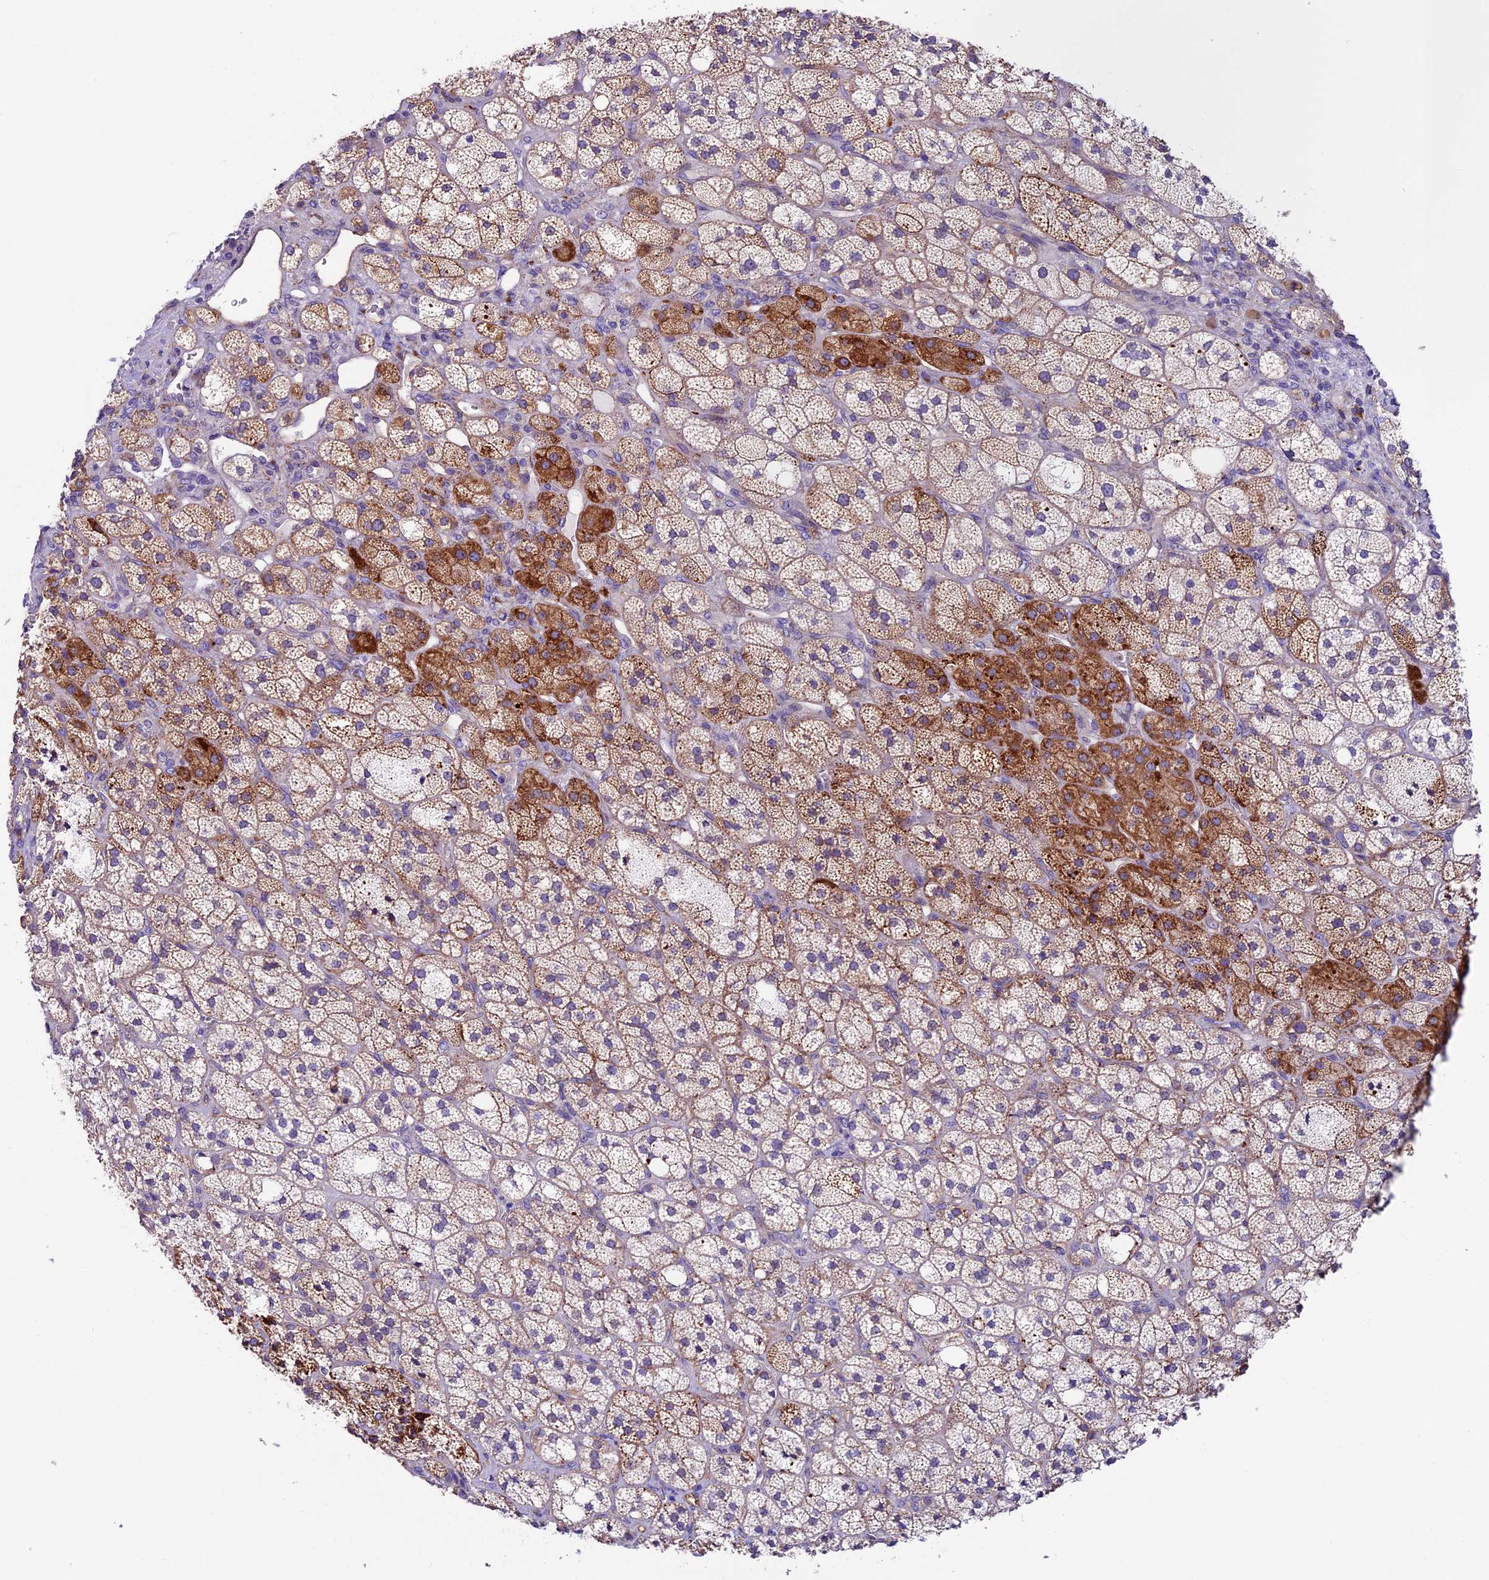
{"staining": {"intensity": "strong", "quantity": "25%-75%", "location": "cytoplasmic/membranous"}, "tissue": "adrenal gland", "cell_type": "Glandular cells", "image_type": "normal", "snomed": [{"axis": "morphology", "description": "Normal tissue, NOS"}, {"axis": "topography", "description": "Adrenal gland"}], "caption": "An immunohistochemistry image of normal tissue is shown. Protein staining in brown shows strong cytoplasmic/membranous positivity in adrenal gland within glandular cells.", "gene": "IL20RA", "patient": {"sex": "male", "age": 61}}